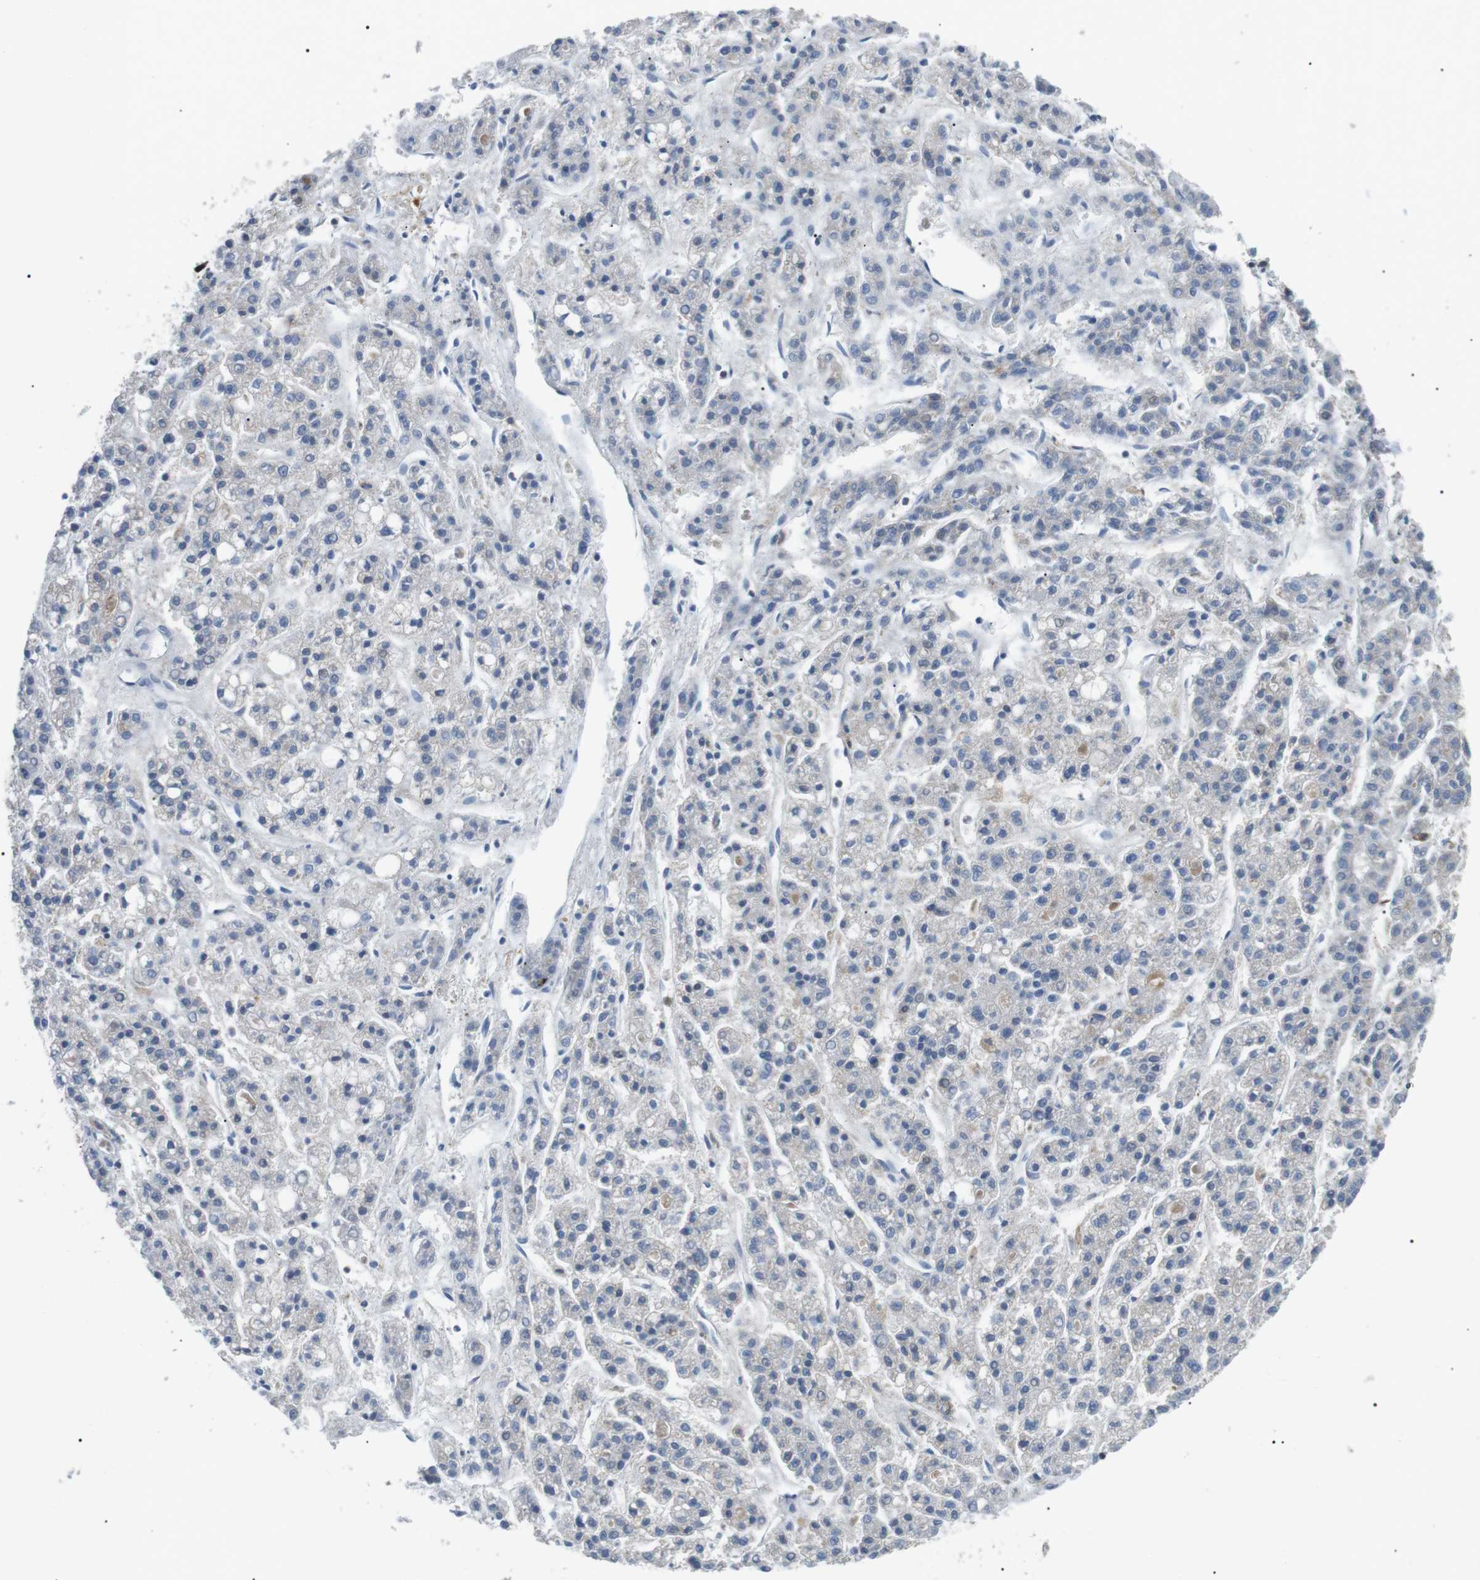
{"staining": {"intensity": "negative", "quantity": "none", "location": "none"}, "tissue": "liver cancer", "cell_type": "Tumor cells", "image_type": "cancer", "snomed": [{"axis": "morphology", "description": "Carcinoma, Hepatocellular, NOS"}, {"axis": "topography", "description": "Liver"}], "caption": "DAB immunohistochemical staining of liver cancer displays no significant expression in tumor cells.", "gene": "RAB9A", "patient": {"sex": "male", "age": 70}}